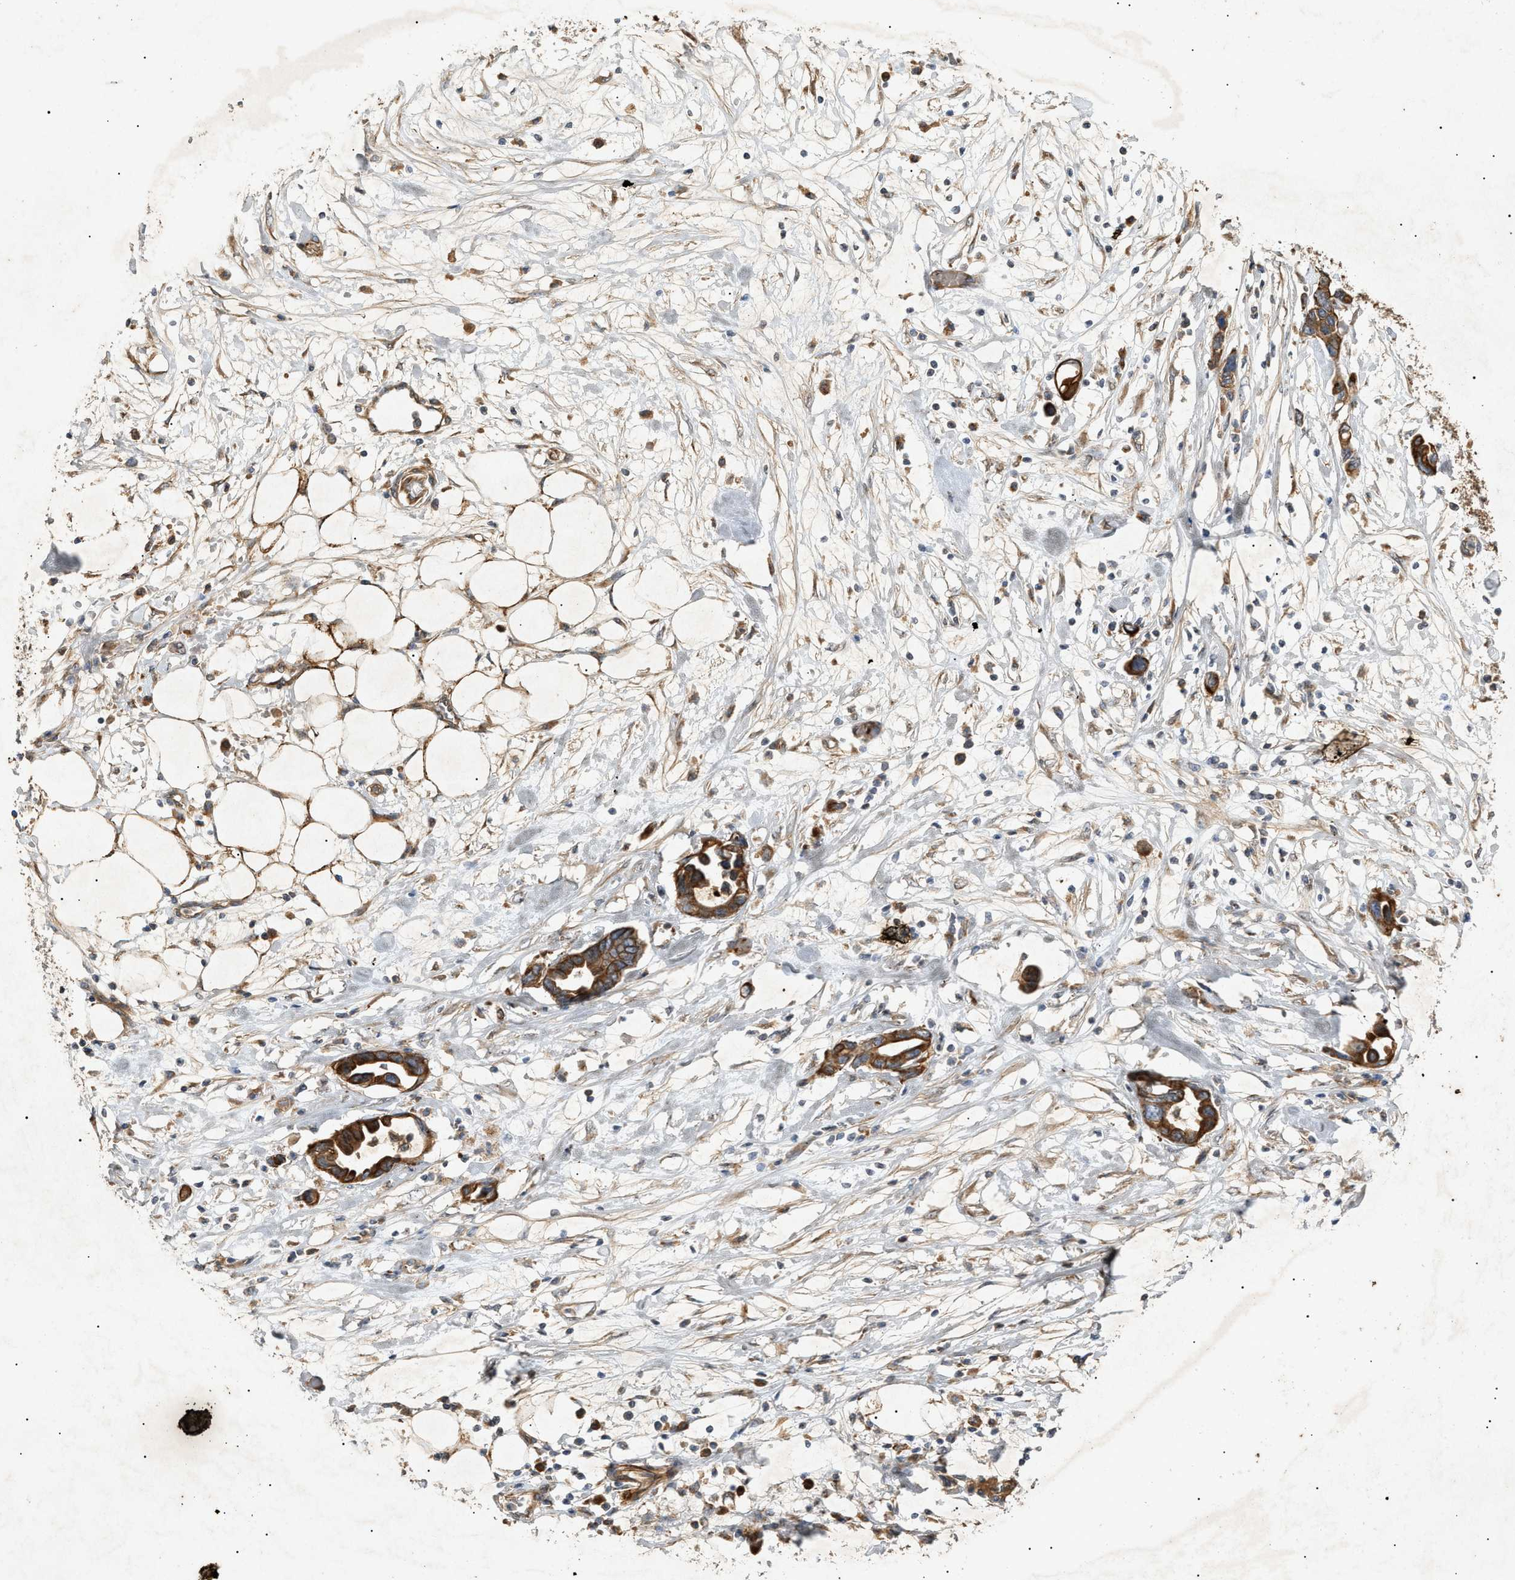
{"staining": {"intensity": "strong", "quantity": ">75%", "location": "cytoplasmic/membranous"}, "tissue": "pancreatic cancer", "cell_type": "Tumor cells", "image_type": "cancer", "snomed": [{"axis": "morphology", "description": "Adenocarcinoma, NOS"}, {"axis": "topography", "description": "Pancreas"}], "caption": "A micrograph of human pancreatic cancer (adenocarcinoma) stained for a protein demonstrates strong cytoplasmic/membranous brown staining in tumor cells.", "gene": "MTCH1", "patient": {"sex": "female", "age": 57}}